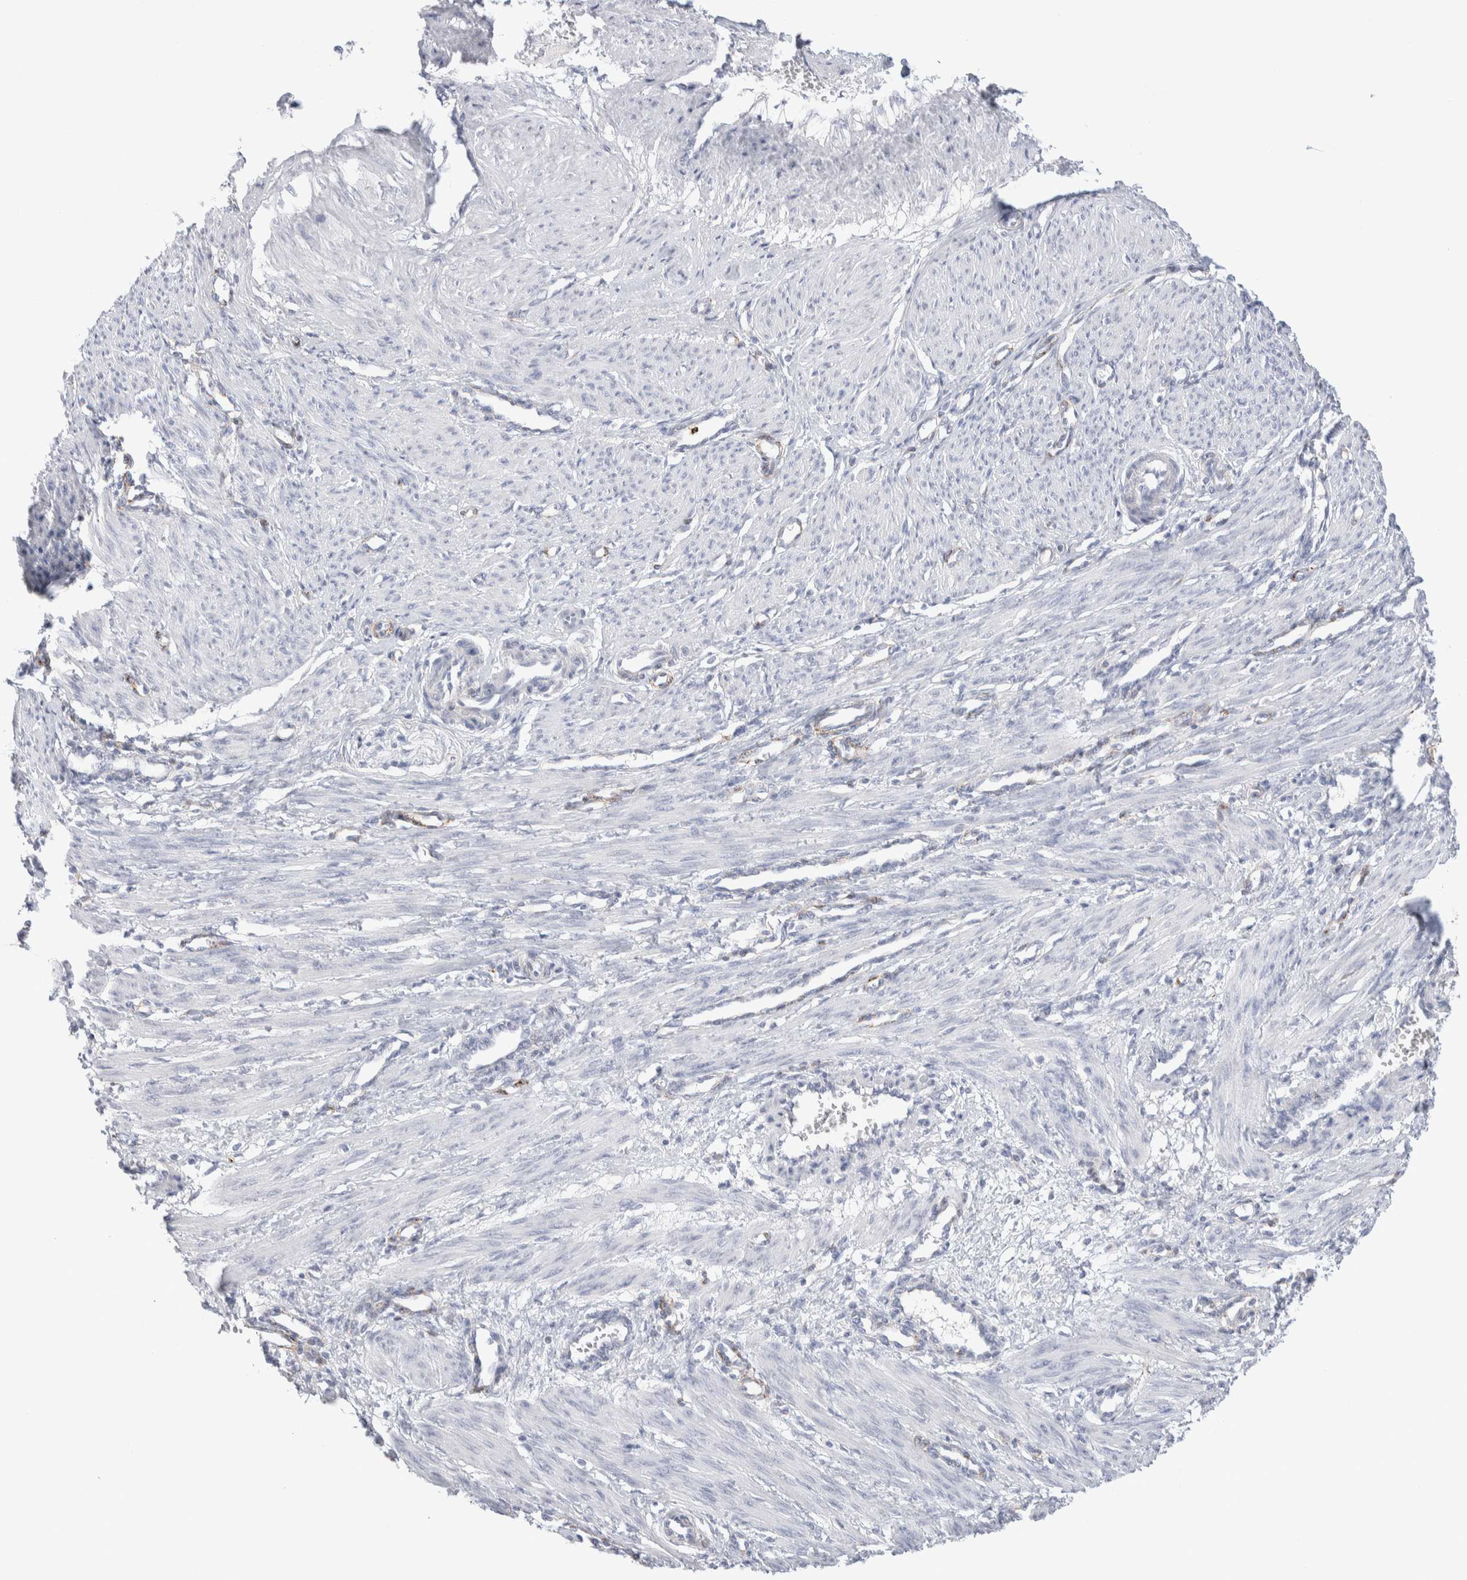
{"staining": {"intensity": "negative", "quantity": "none", "location": "none"}, "tissue": "smooth muscle", "cell_type": "Smooth muscle cells", "image_type": "normal", "snomed": [{"axis": "morphology", "description": "Normal tissue, NOS"}, {"axis": "topography", "description": "Endometrium"}], "caption": "The immunohistochemistry photomicrograph has no significant expression in smooth muscle cells of smooth muscle. The staining was performed using DAB (3,3'-diaminobenzidine) to visualize the protein expression in brown, while the nuclei were stained in blue with hematoxylin (Magnification: 20x).", "gene": "SEPTIN4", "patient": {"sex": "female", "age": 33}}